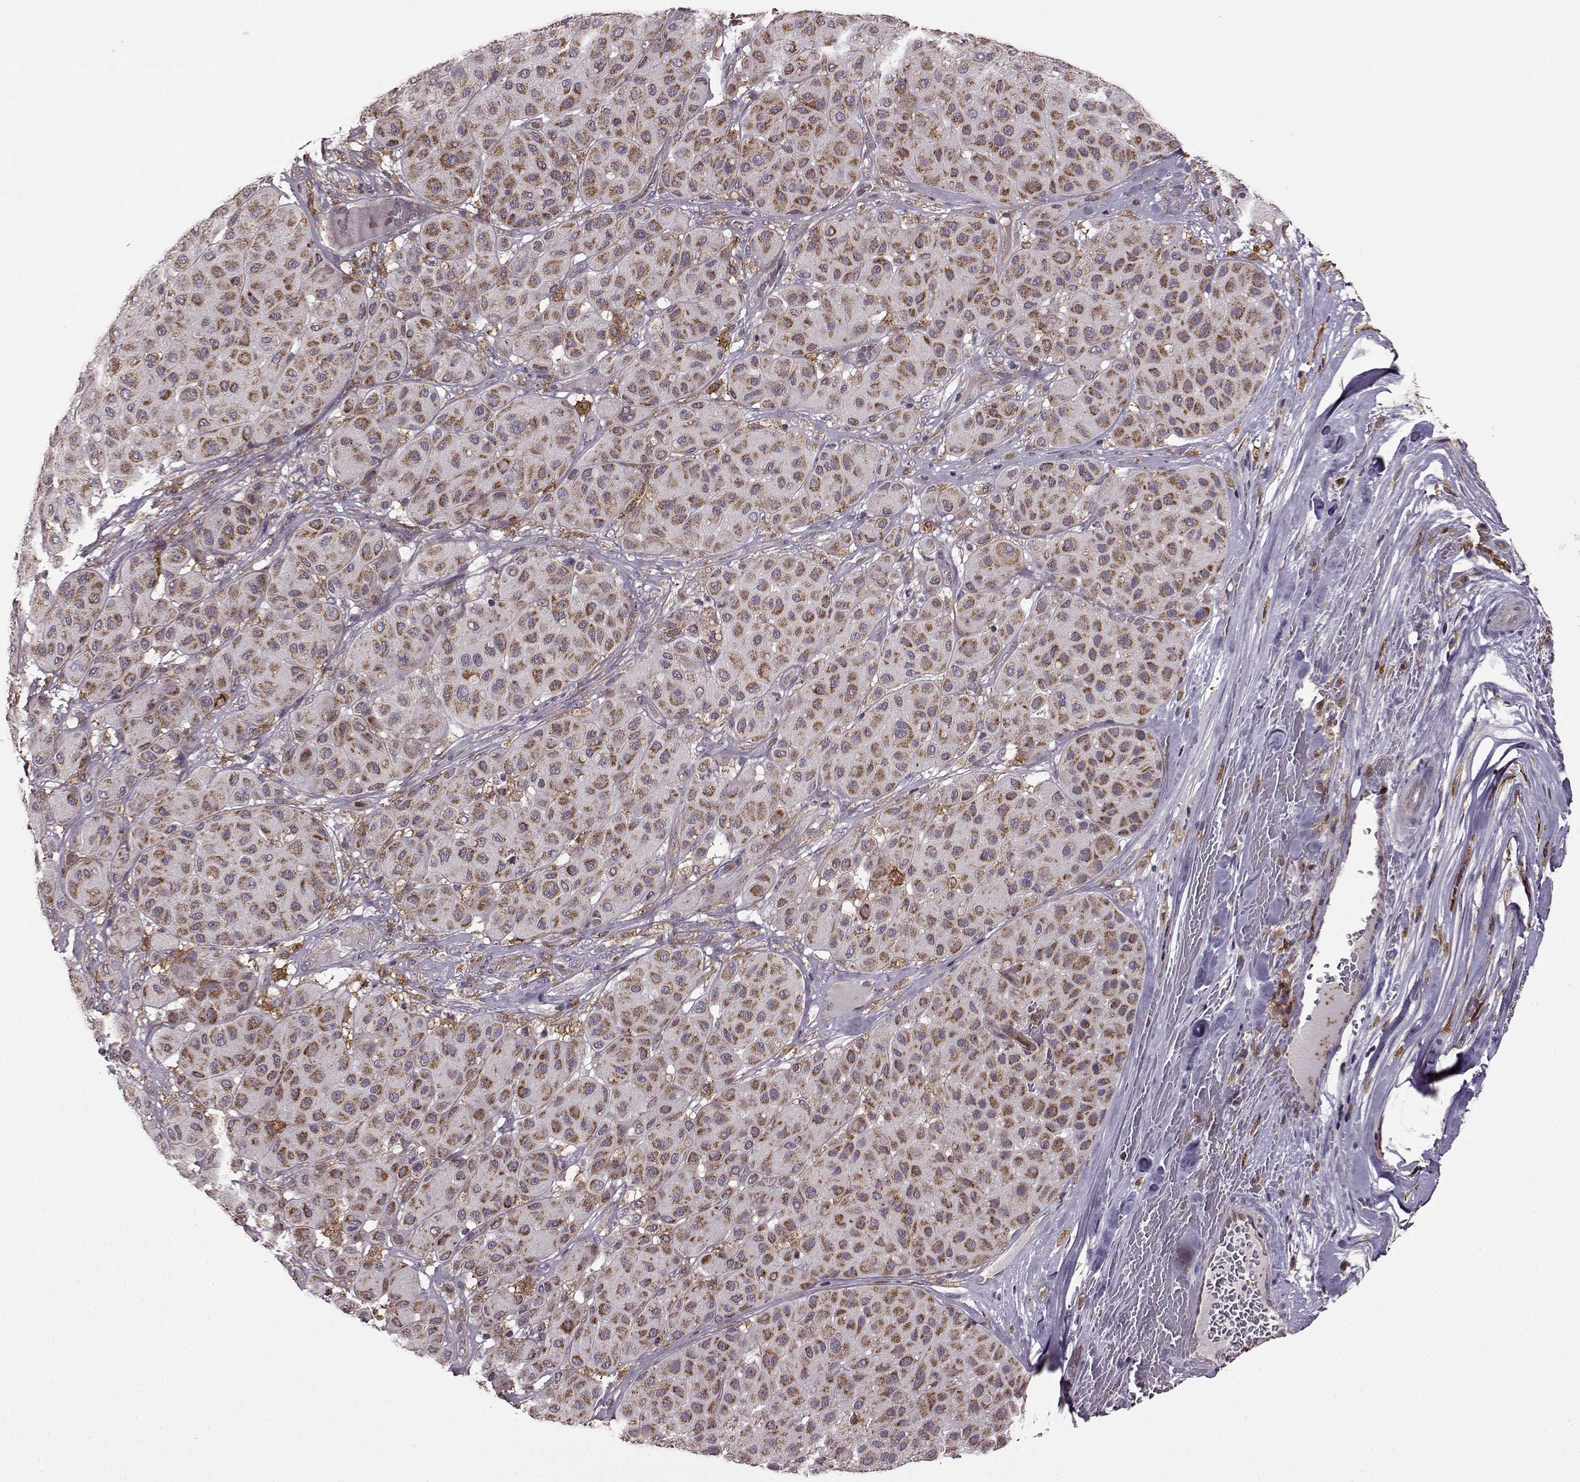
{"staining": {"intensity": "moderate", "quantity": ">75%", "location": "cytoplasmic/membranous"}, "tissue": "melanoma", "cell_type": "Tumor cells", "image_type": "cancer", "snomed": [{"axis": "morphology", "description": "Malignant melanoma, Metastatic site"}, {"axis": "topography", "description": "Smooth muscle"}], "caption": "Immunohistochemical staining of human melanoma exhibits medium levels of moderate cytoplasmic/membranous protein staining in approximately >75% of tumor cells. (DAB (3,3'-diaminobenzidine) IHC, brown staining for protein, blue staining for nuclei).", "gene": "MTSS1", "patient": {"sex": "male", "age": 41}}